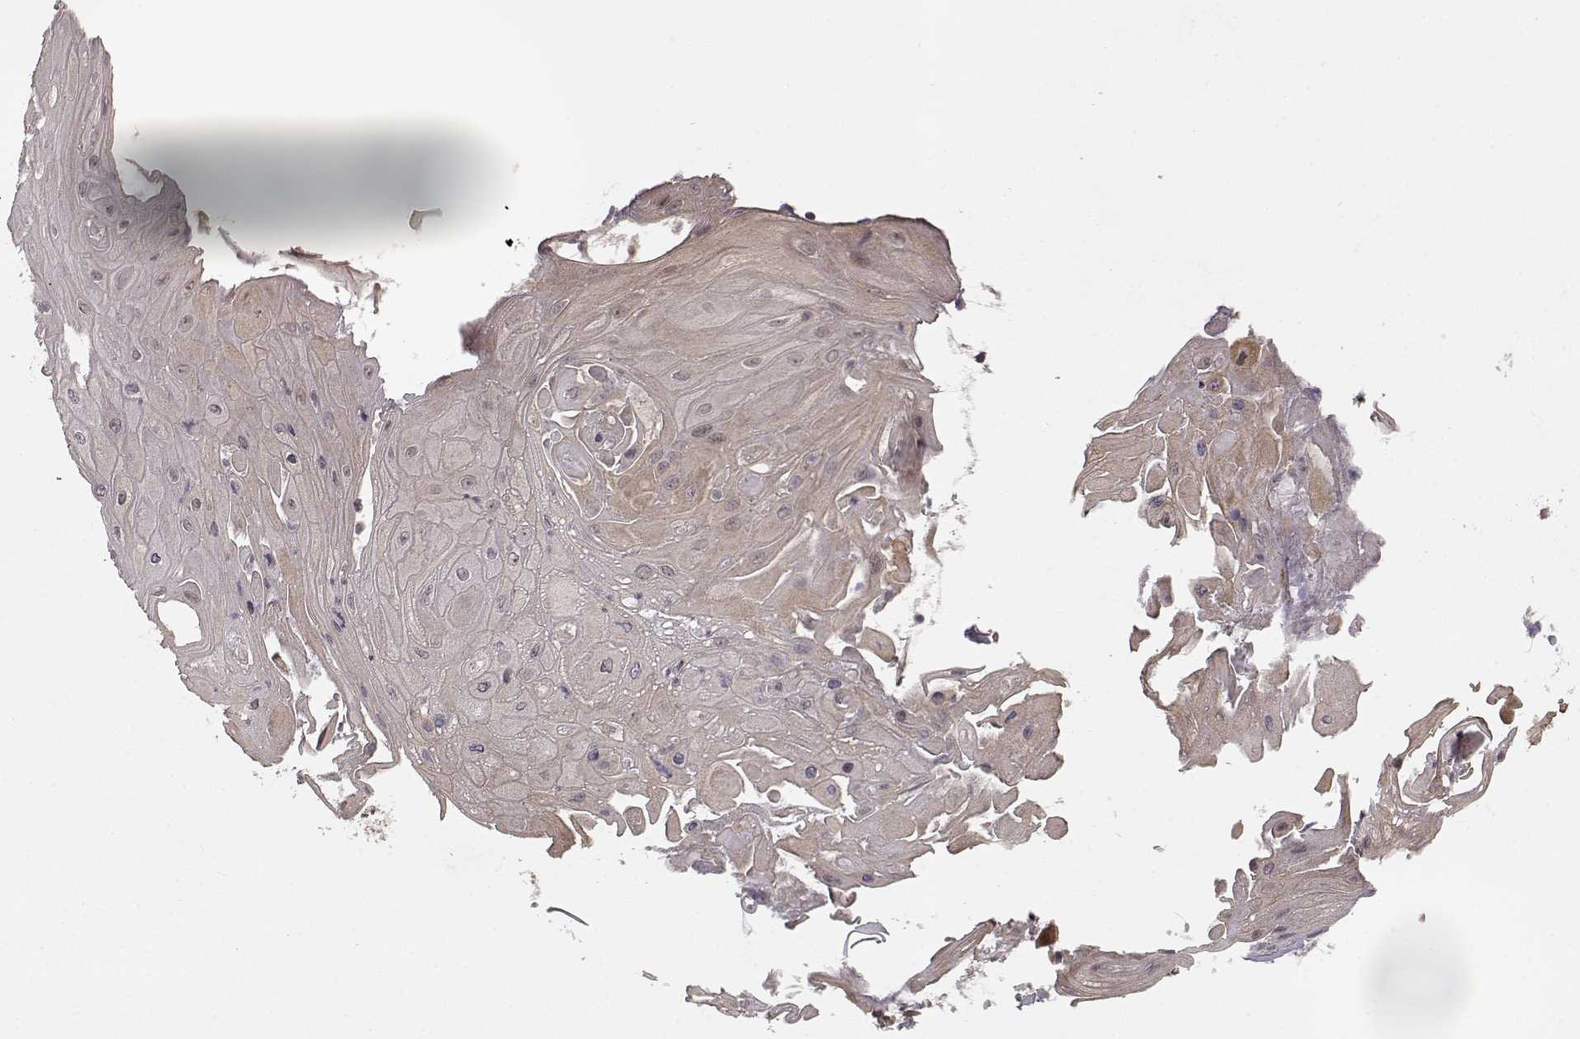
{"staining": {"intensity": "weak", "quantity": "<25%", "location": "cytoplasmic/membranous"}, "tissue": "skin cancer", "cell_type": "Tumor cells", "image_type": "cancer", "snomed": [{"axis": "morphology", "description": "Squamous cell carcinoma, NOS"}, {"axis": "topography", "description": "Skin"}], "caption": "Immunohistochemistry of squamous cell carcinoma (skin) shows no positivity in tumor cells.", "gene": "BACH2", "patient": {"sex": "male", "age": 62}}